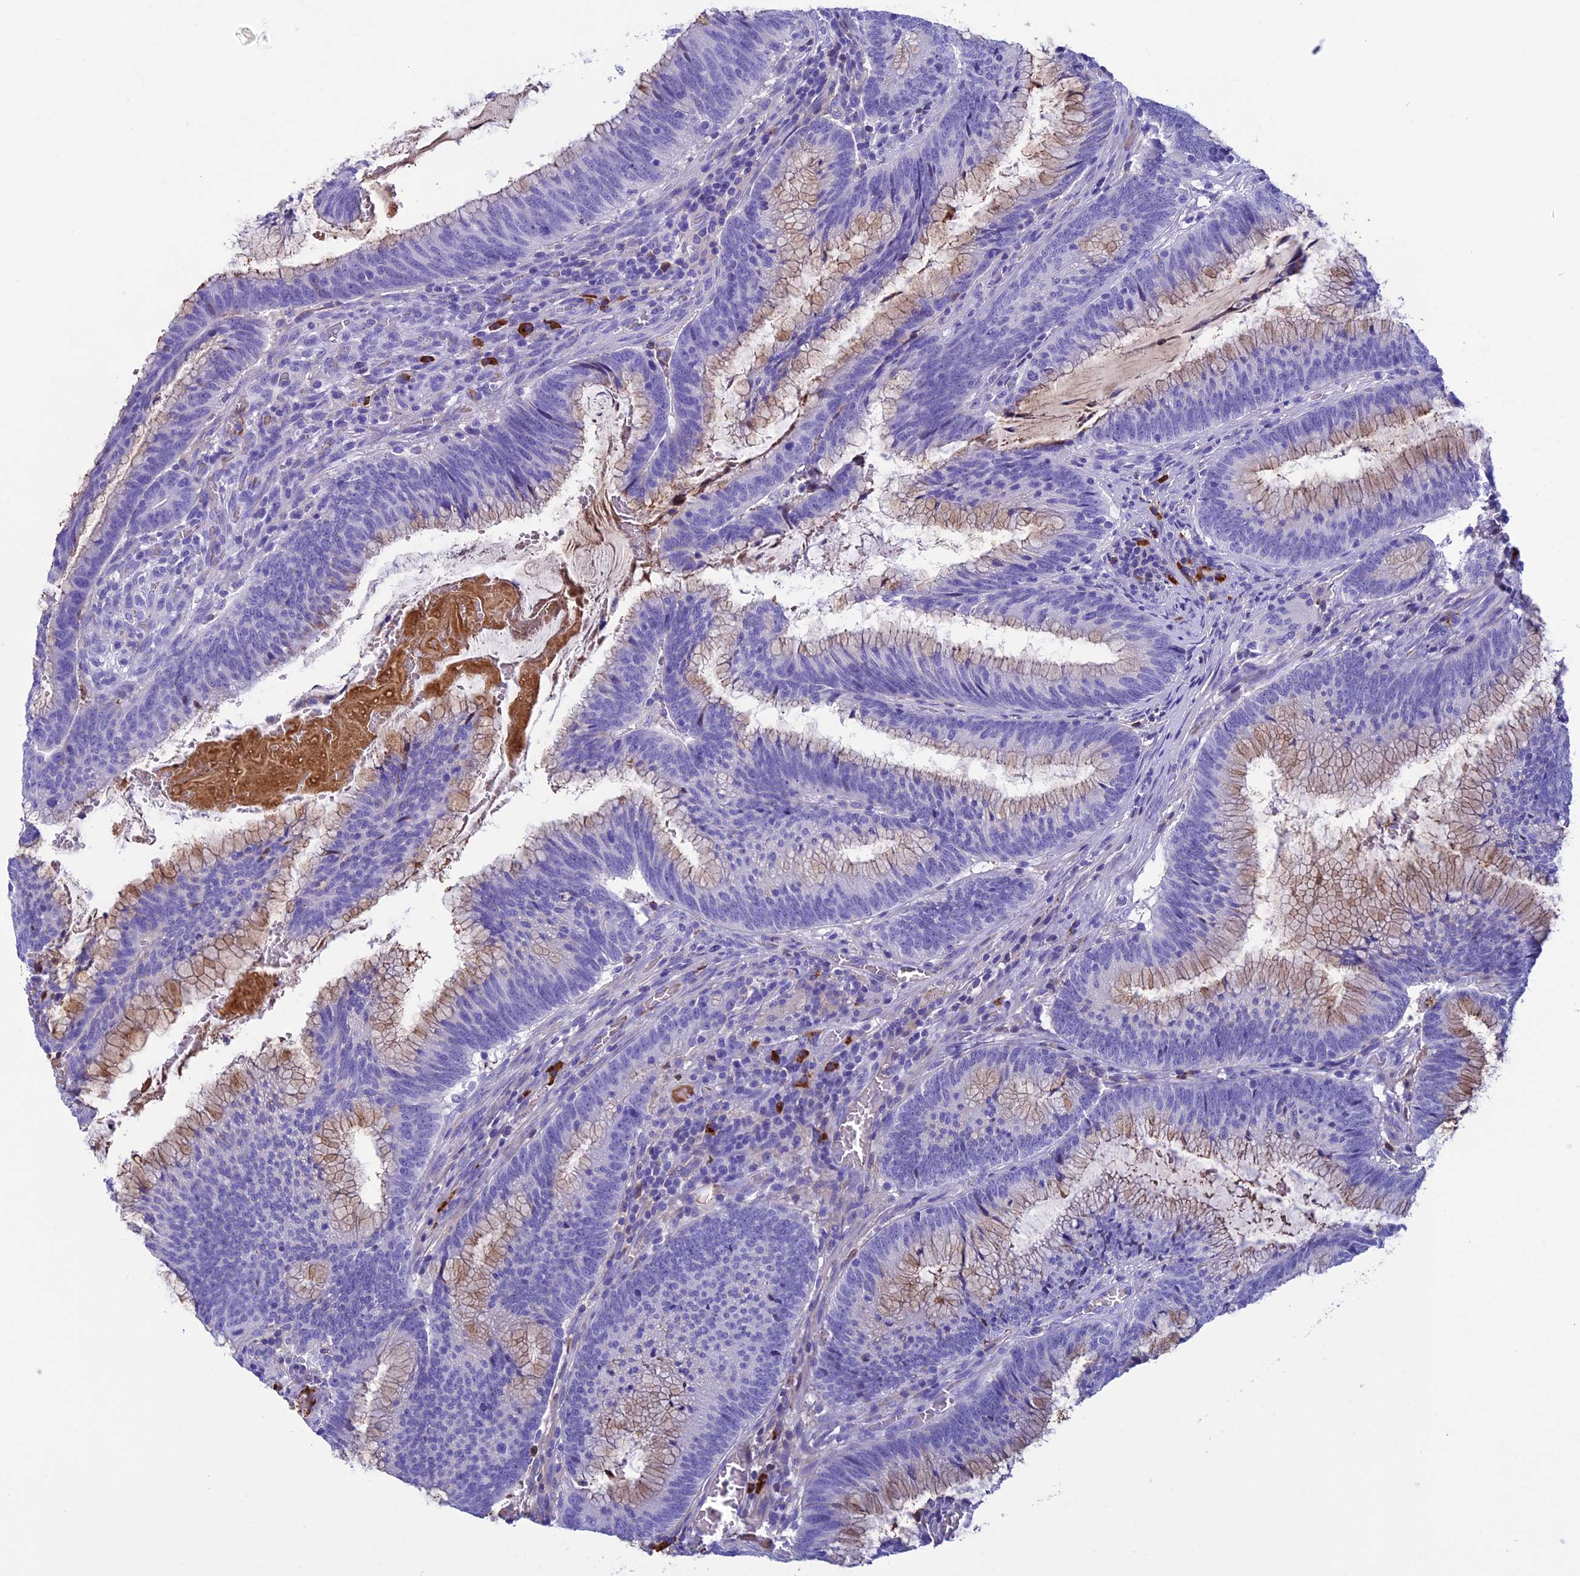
{"staining": {"intensity": "weak", "quantity": "25%-75%", "location": "cytoplasmic/membranous"}, "tissue": "colorectal cancer", "cell_type": "Tumor cells", "image_type": "cancer", "snomed": [{"axis": "morphology", "description": "Adenocarcinoma, NOS"}, {"axis": "topography", "description": "Rectum"}], "caption": "Protein expression analysis of human colorectal adenocarcinoma reveals weak cytoplasmic/membranous staining in about 25%-75% of tumor cells. (Stains: DAB (3,3'-diaminobenzidine) in brown, nuclei in blue, Microscopy: brightfield microscopy at high magnification).", "gene": "IGSF6", "patient": {"sex": "female", "age": 77}}